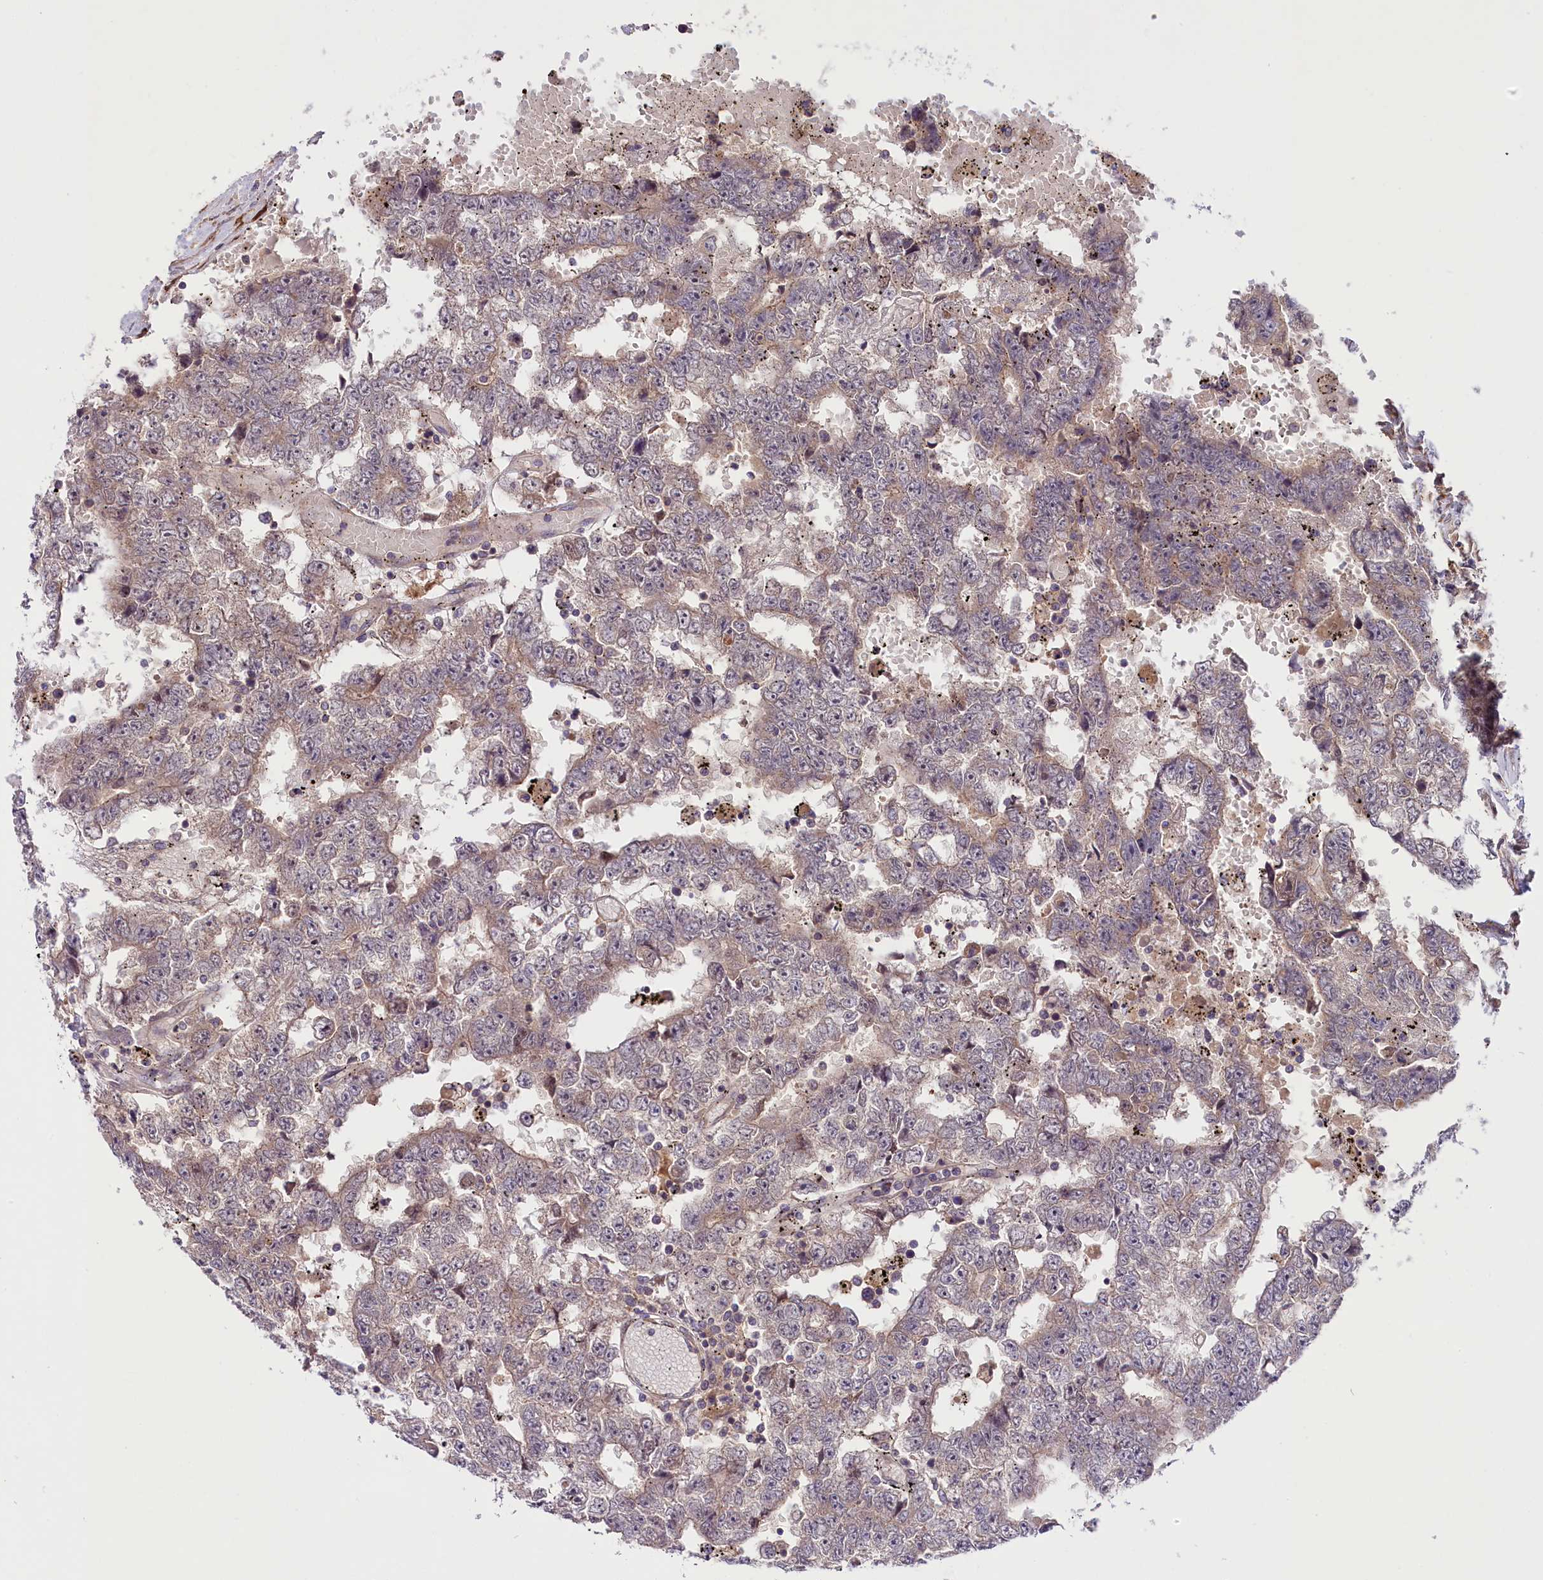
{"staining": {"intensity": "weak", "quantity": "<25%", "location": "cytoplasmic/membranous"}, "tissue": "testis cancer", "cell_type": "Tumor cells", "image_type": "cancer", "snomed": [{"axis": "morphology", "description": "Carcinoma, Embryonal, NOS"}, {"axis": "topography", "description": "Testis"}], "caption": "A high-resolution photomicrograph shows immunohistochemistry staining of testis cancer, which reveals no significant expression in tumor cells. (DAB (3,3'-diaminobenzidine) immunohistochemistry visualized using brightfield microscopy, high magnification).", "gene": "COG8", "patient": {"sex": "male", "age": 25}}